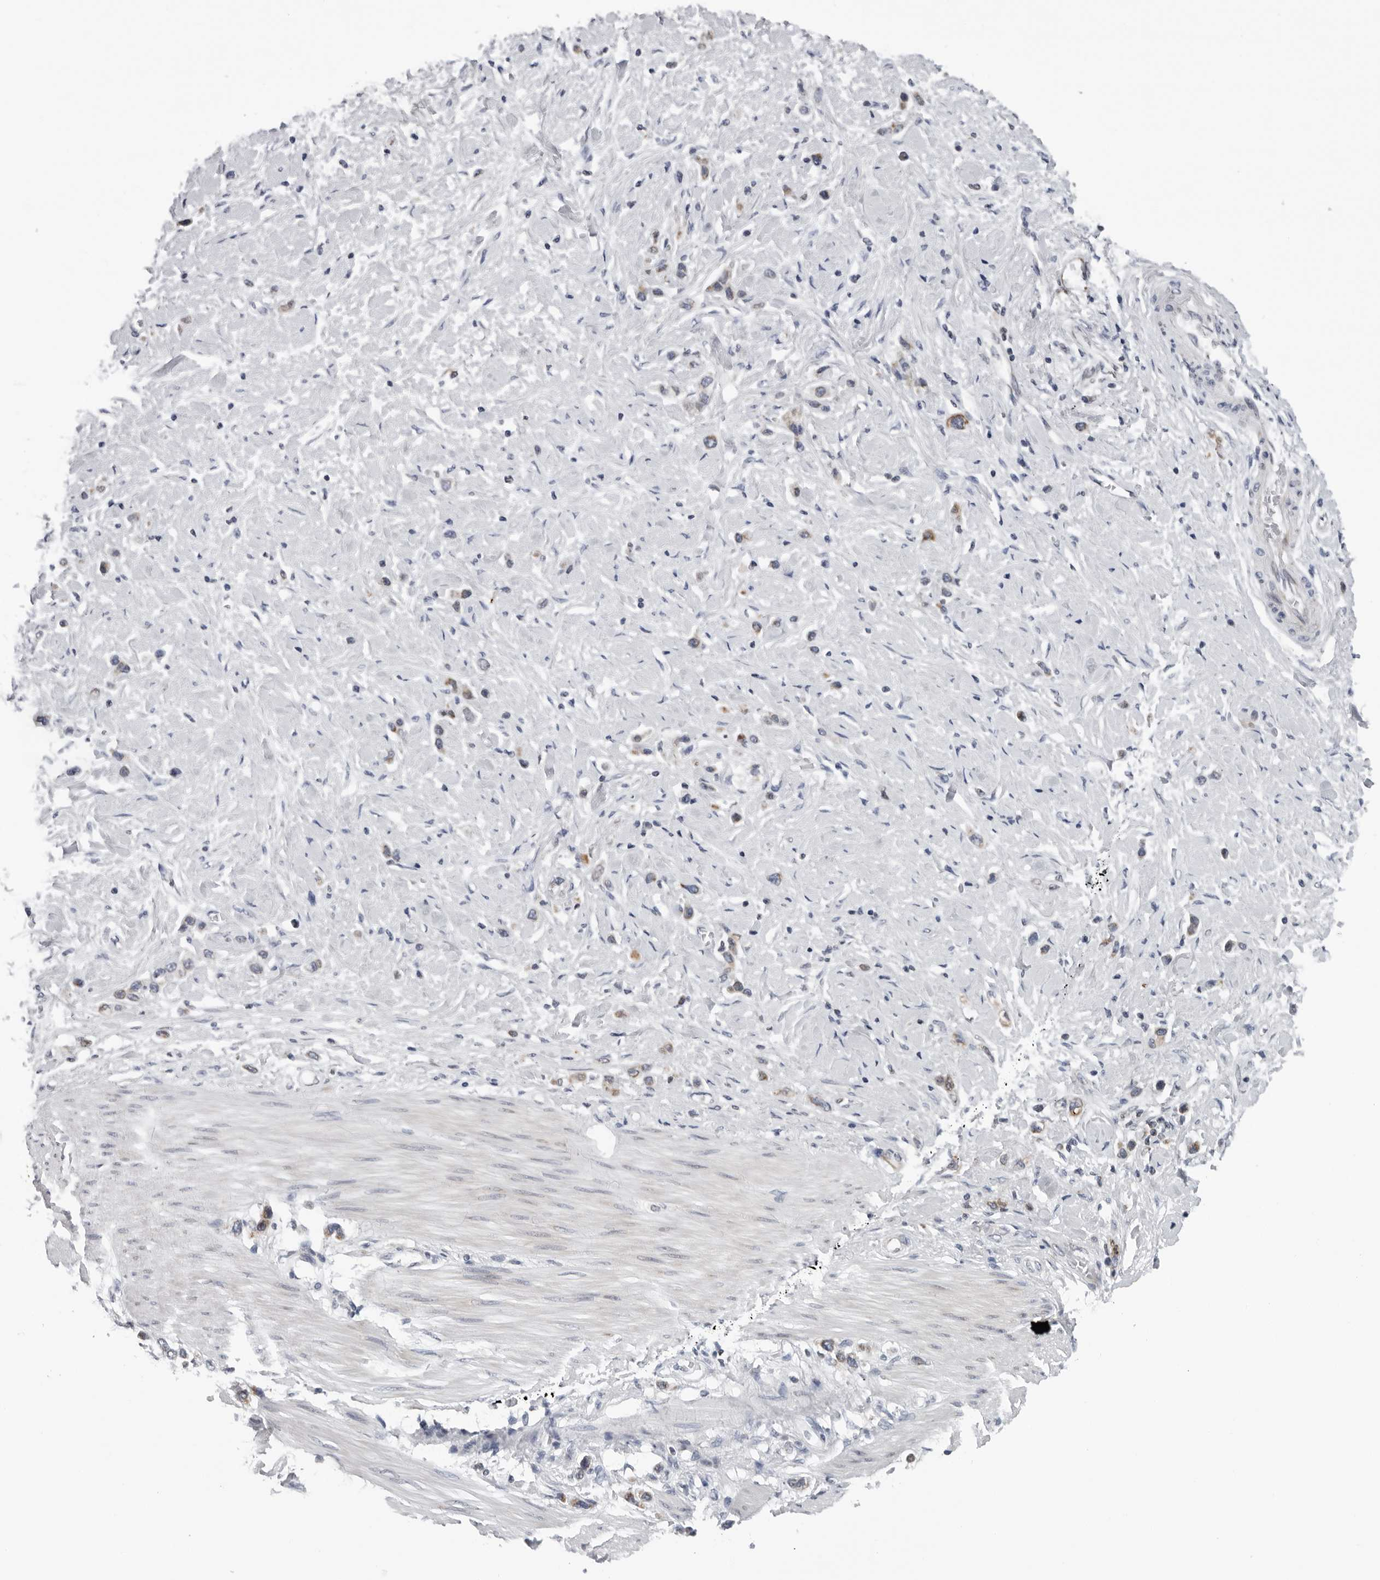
{"staining": {"intensity": "weak", "quantity": "<25%", "location": "cytoplasmic/membranous"}, "tissue": "stomach cancer", "cell_type": "Tumor cells", "image_type": "cancer", "snomed": [{"axis": "morphology", "description": "Adenocarcinoma, NOS"}, {"axis": "topography", "description": "Stomach"}], "caption": "DAB immunohistochemical staining of stomach adenocarcinoma exhibits no significant expression in tumor cells.", "gene": "CPT2", "patient": {"sex": "female", "age": 65}}